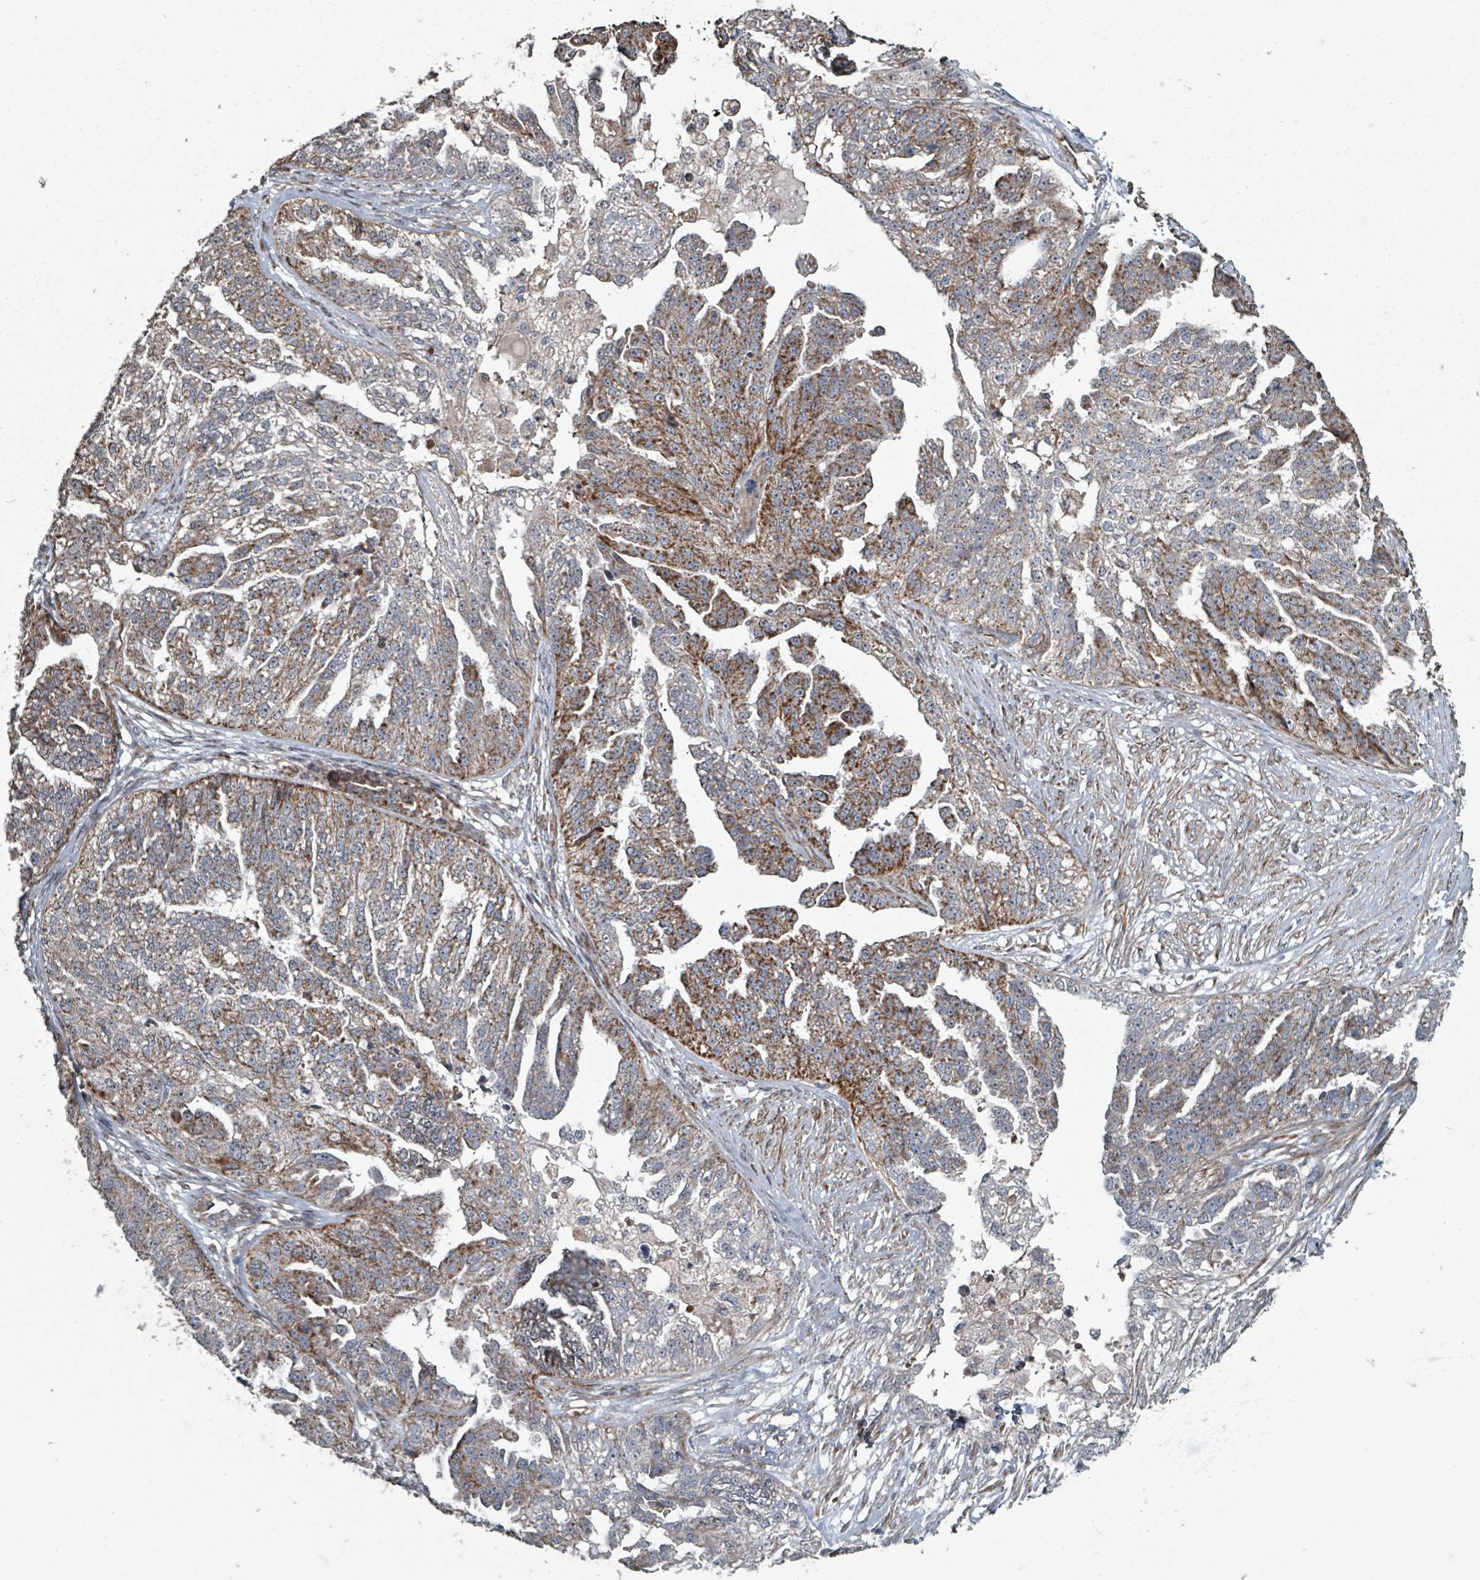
{"staining": {"intensity": "strong", "quantity": "25%-75%", "location": "cytoplasmic/membranous"}, "tissue": "ovarian cancer", "cell_type": "Tumor cells", "image_type": "cancer", "snomed": [{"axis": "morphology", "description": "Cystadenocarcinoma, serous, NOS"}, {"axis": "topography", "description": "Ovary"}], "caption": "Approximately 25%-75% of tumor cells in human serous cystadenocarcinoma (ovarian) exhibit strong cytoplasmic/membranous protein staining as visualized by brown immunohistochemical staining.", "gene": "MRPL4", "patient": {"sex": "female", "age": 58}}